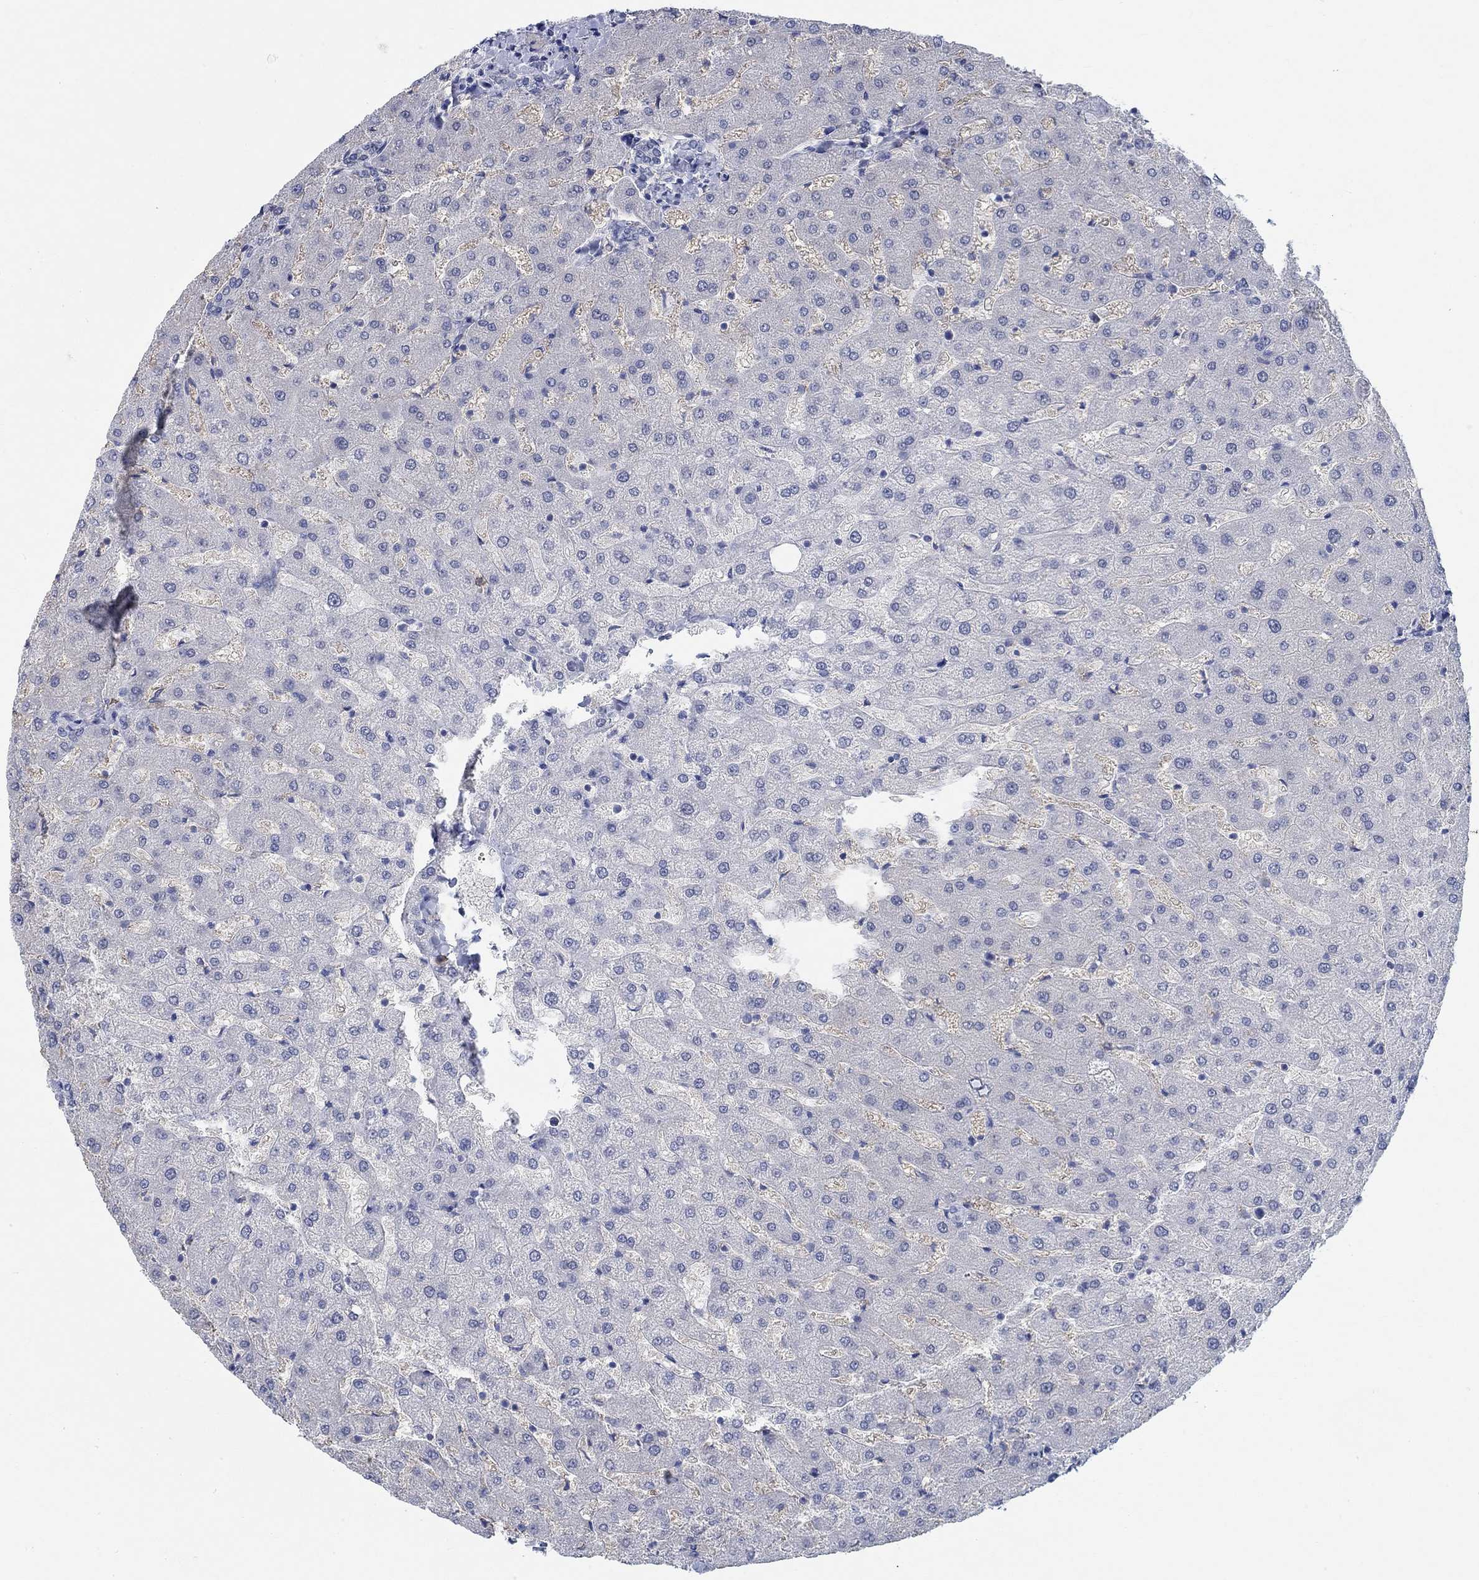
{"staining": {"intensity": "negative", "quantity": "none", "location": "none"}, "tissue": "liver", "cell_type": "Cholangiocytes", "image_type": "normal", "snomed": [{"axis": "morphology", "description": "Normal tissue, NOS"}, {"axis": "topography", "description": "Liver"}], "caption": "A high-resolution micrograph shows immunohistochemistry (IHC) staining of benign liver, which shows no significant staining in cholangiocytes. (DAB IHC with hematoxylin counter stain).", "gene": "TEKT4", "patient": {"sex": "female", "age": 50}}